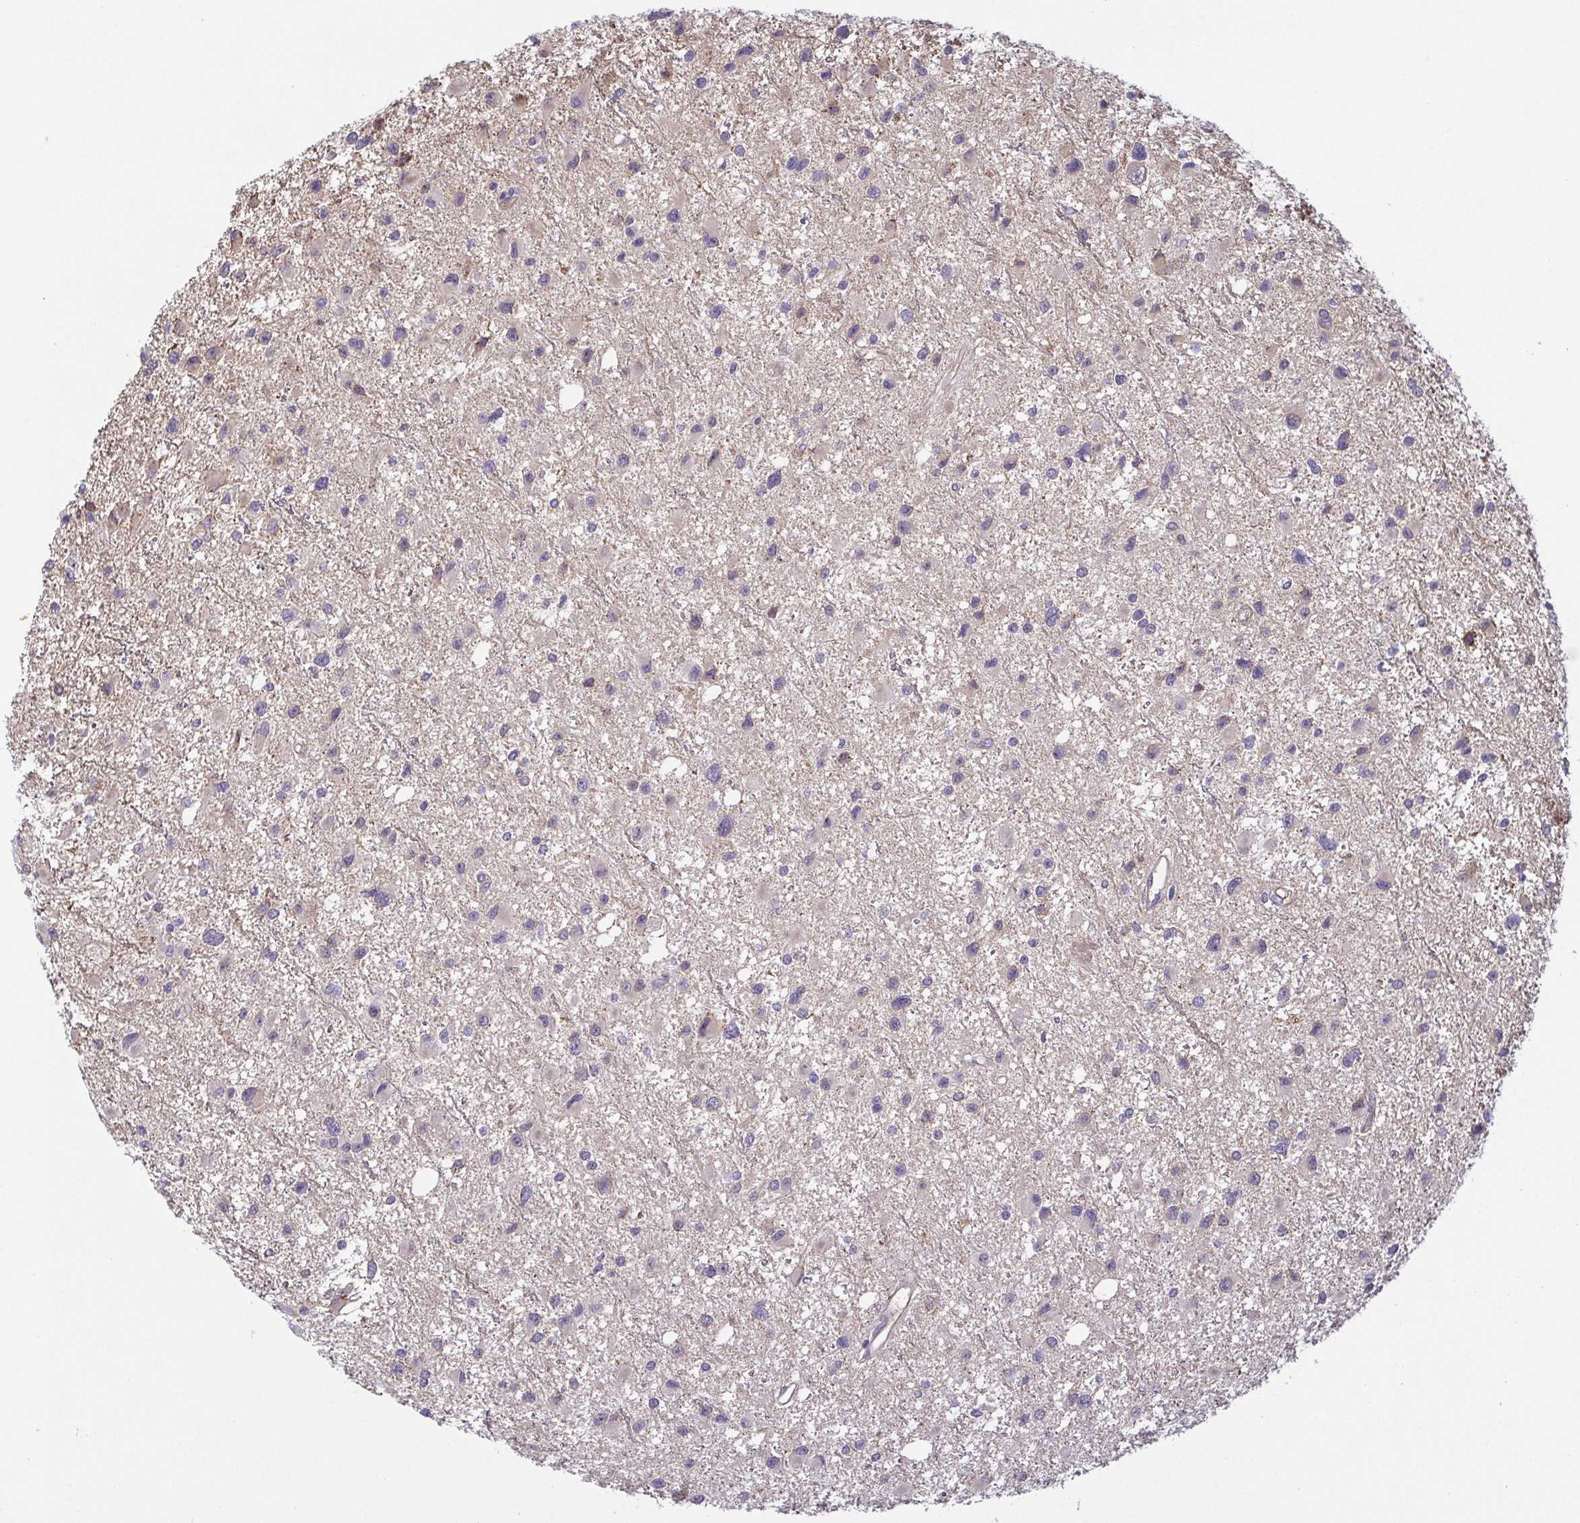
{"staining": {"intensity": "negative", "quantity": "none", "location": "none"}, "tissue": "glioma", "cell_type": "Tumor cells", "image_type": "cancer", "snomed": [{"axis": "morphology", "description": "Glioma, malignant, Low grade"}, {"axis": "topography", "description": "Brain"}], "caption": "Low-grade glioma (malignant) stained for a protein using immunohistochemistry displays no expression tumor cells.", "gene": "ECM1", "patient": {"sex": "female", "age": 32}}